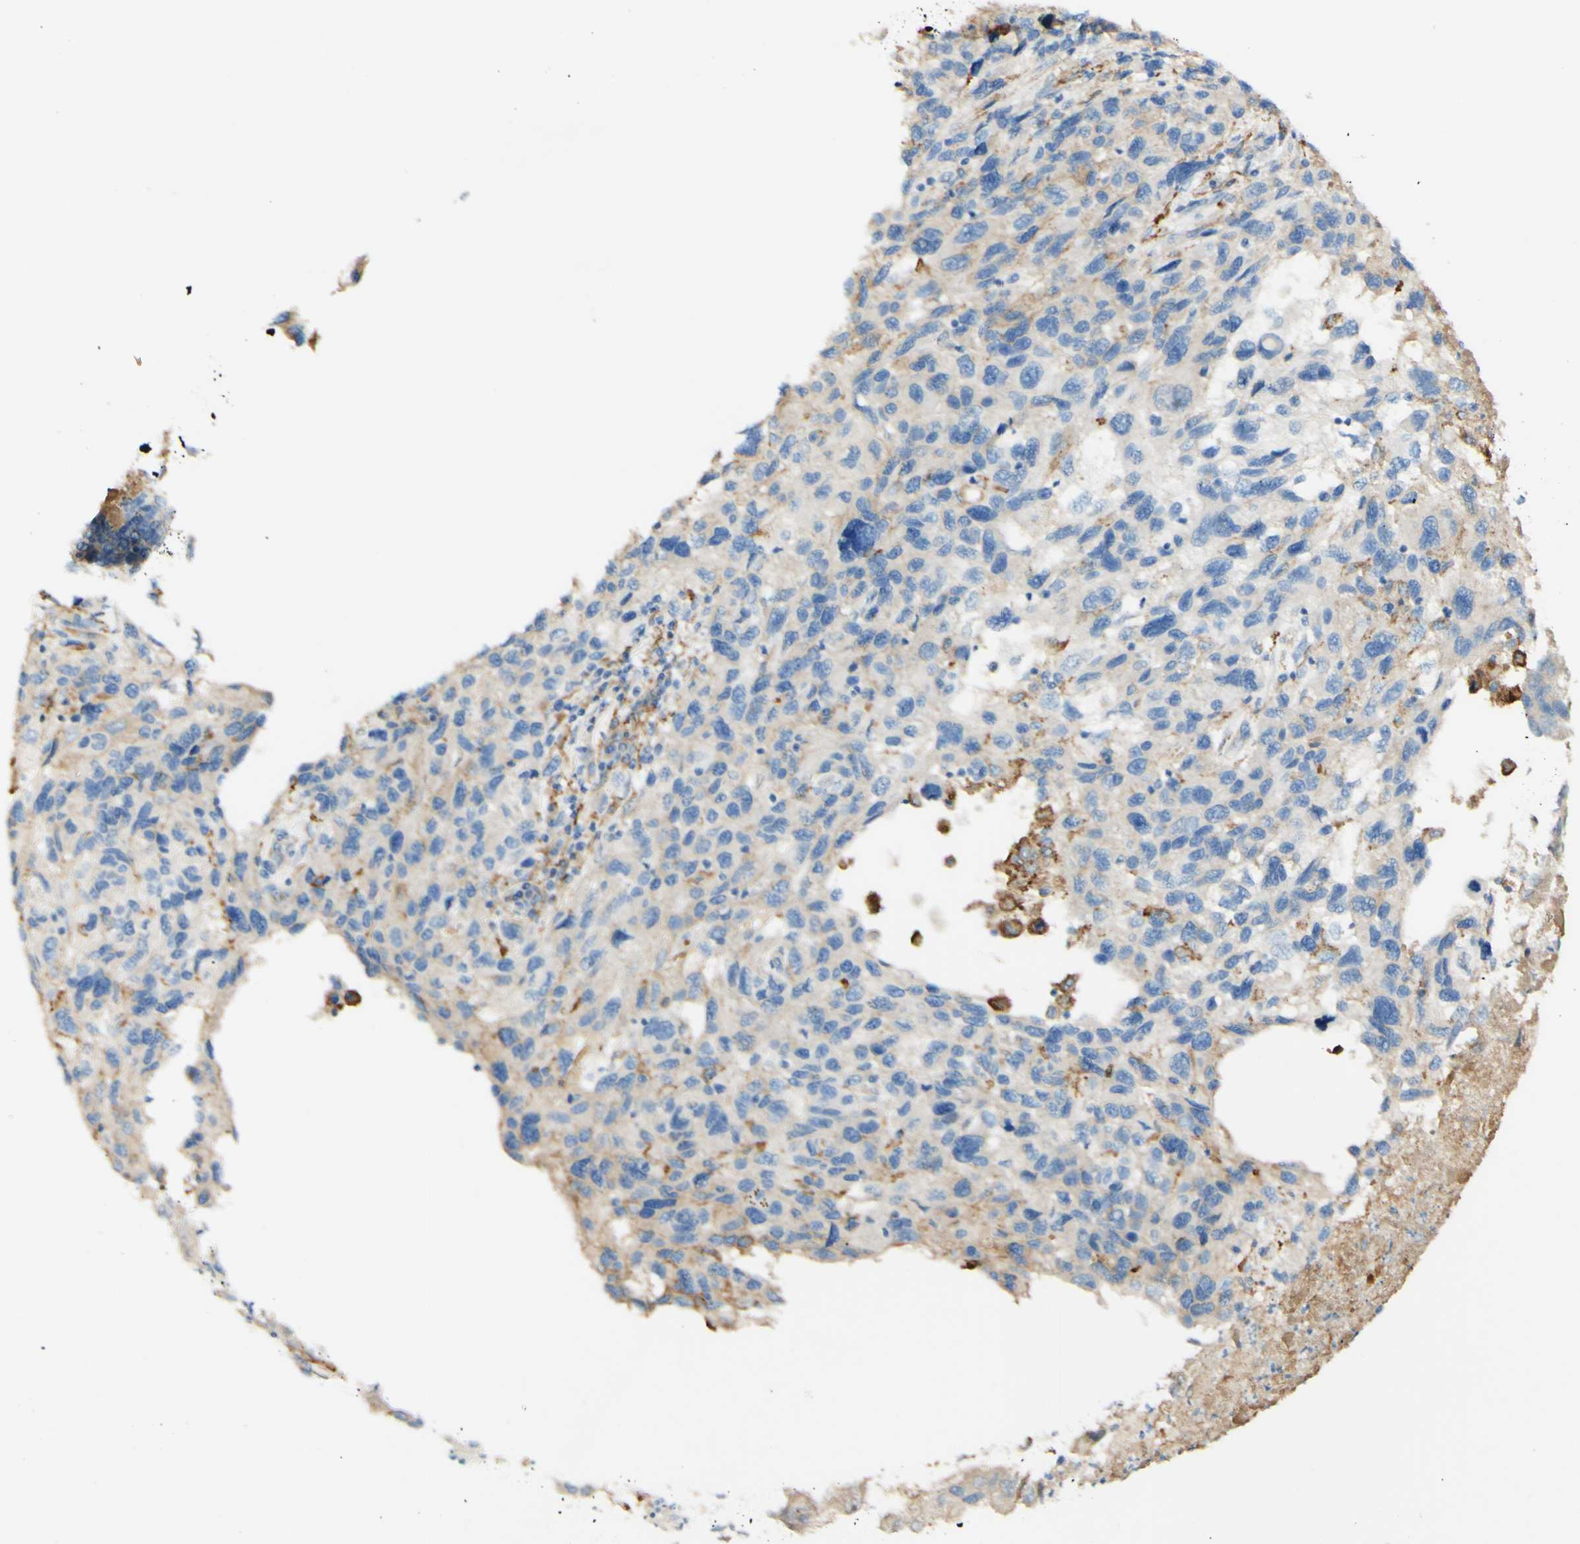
{"staining": {"intensity": "weak", "quantity": "<25%", "location": "cytoplasmic/membranous"}, "tissue": "melanoma", "cell_type": "Tumor cells", "image_type": "cancer", "snomed": [{"axis": "morphology", "description": "Malignant melanoma, NOS"}, {"axis": "topography", "description": "Skin"}], "caption": "Histopathology image shows no significant protein staining in tumor cells of malignant melanoma. (DAB (3,3'-diaminobenzidine) immunohistochemistry (IHC) visualized using brightfield microscopy, high magnification).", "gene": "FCGRT", "patient": {"sex": "male", "age": 53}}